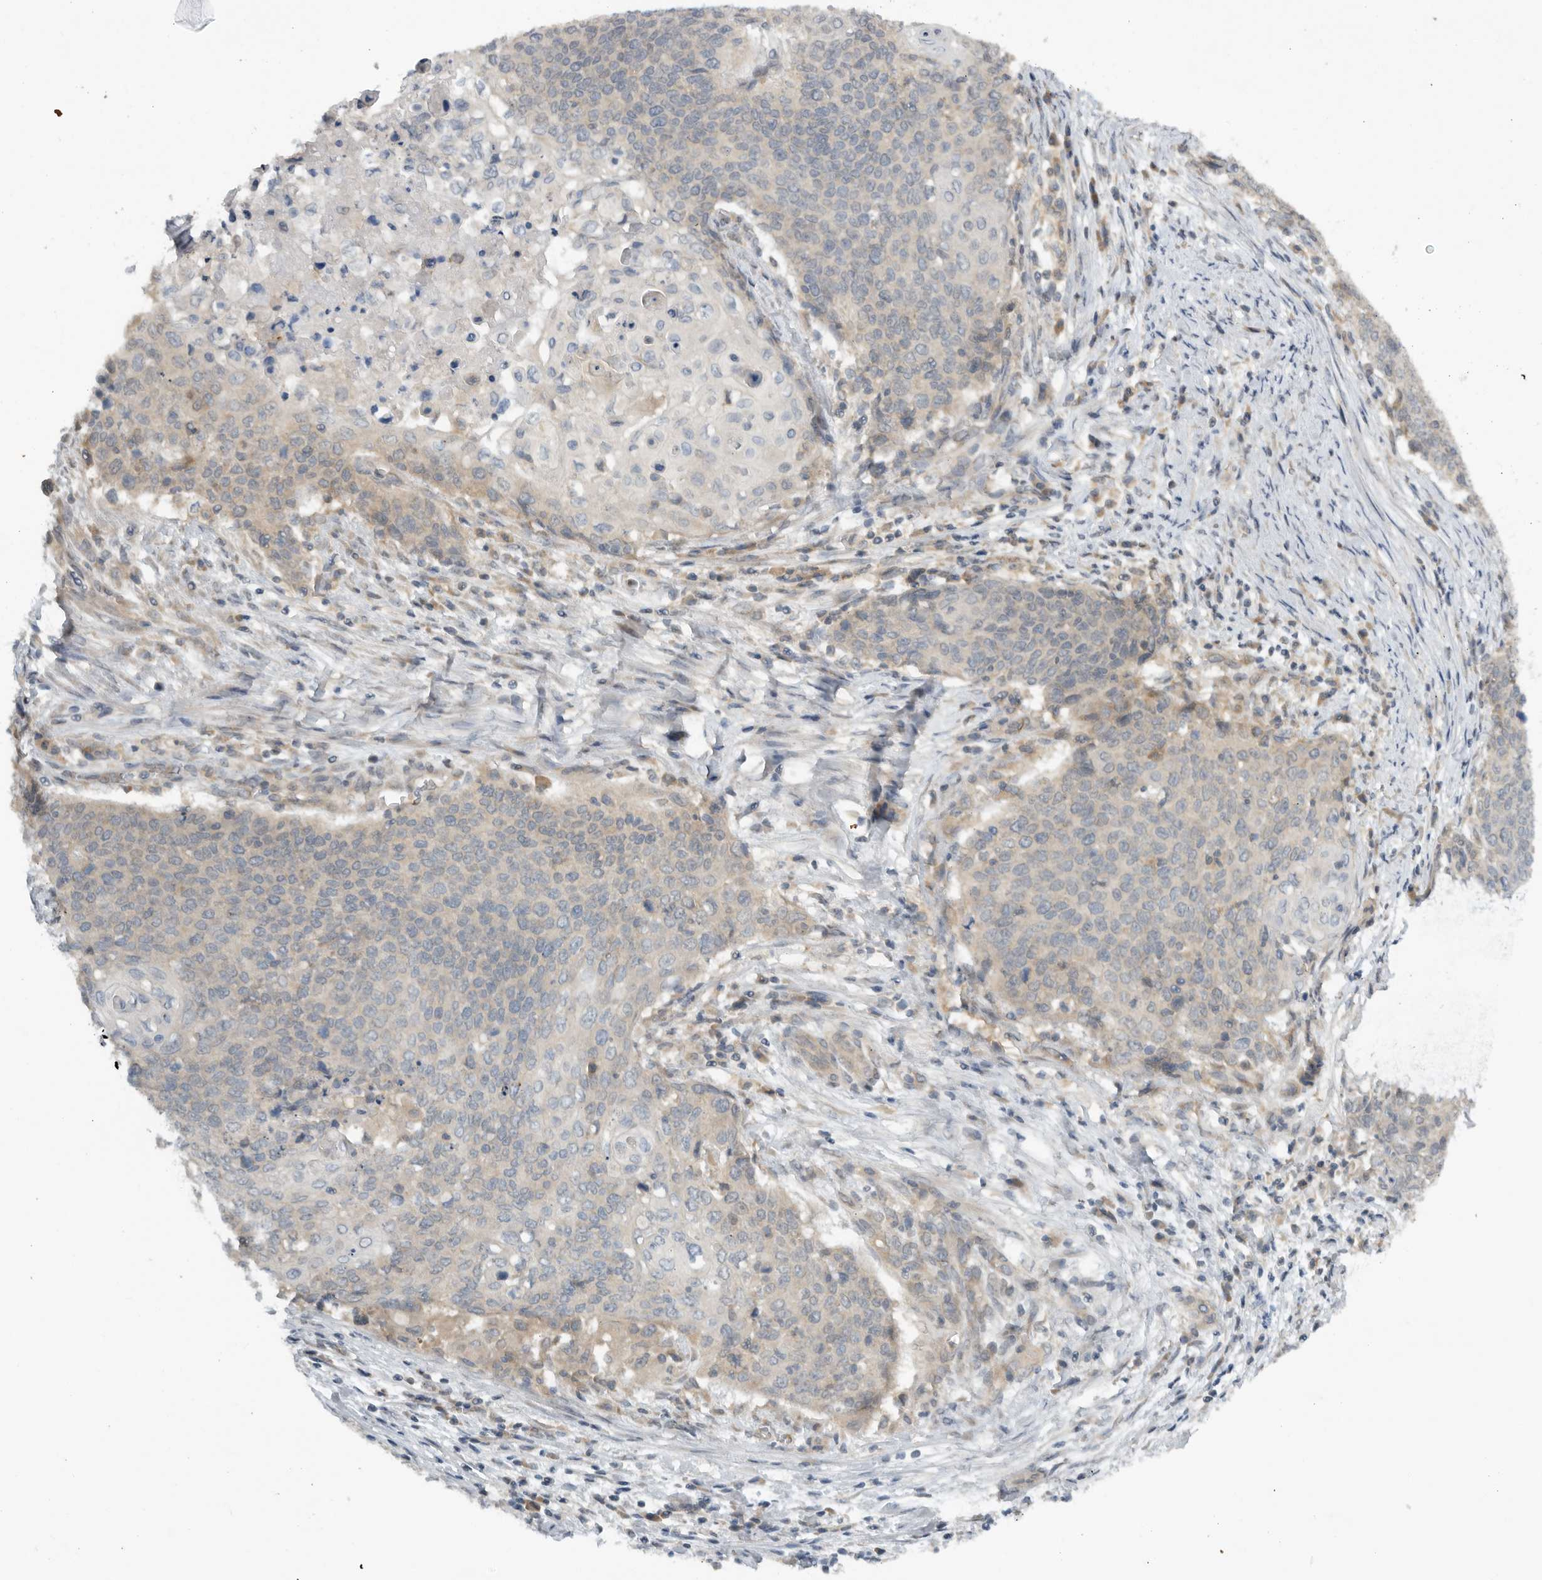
{"staining": {"intensity": "weak", "quantity": "<25%", "location": "cytoplasmic/membranous"}, "tissue": "cervical cancer", "cell_type": "Tumor cells", "image_type": "cancer", "snomed": [{"axis": "morphology", "description": "Squamous cell carcinoma, NOS"}, {"axis": "topography", "description": "Cervix"}], "caption": "Tumor cells are negative for brown protein staining in cervical squamous cell carcinoma.", "gene": "AASDHPPT", "patient": {"sex": "female", "age": 39}}